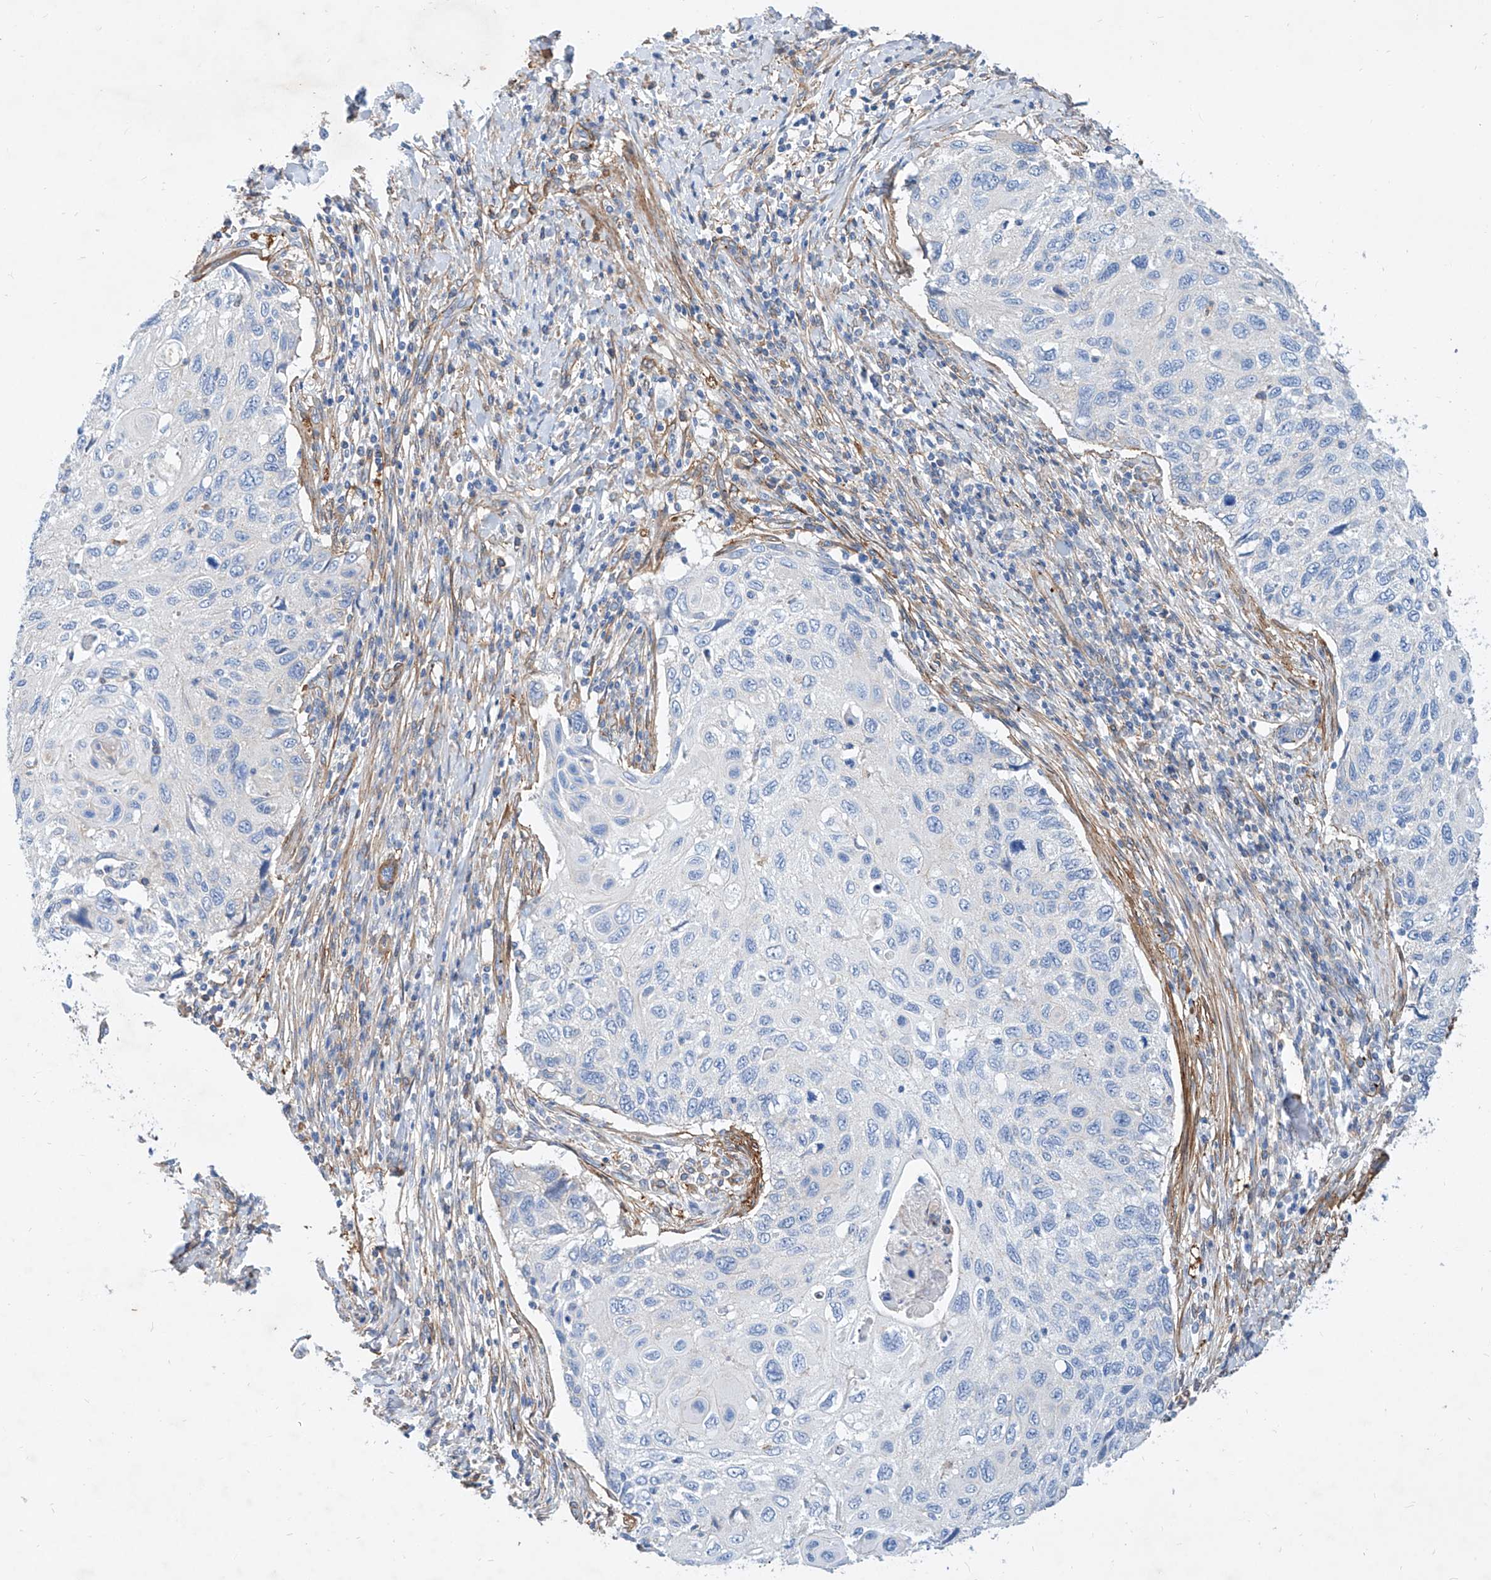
{"staining": {"intensity": "negative", "quantity": "none", "location": "none"}, "tissue": "cervical cancer", "cell_type": "Tumor cells", "image_type": "cancer", "snomed": [{"axis": "morphology", "description": "Squamous cell carcinoma, NOS"}, {"axis": "topography", "description": "Cervix"}], "caption": "The photomicrograph shows no staining of tumor cells in cervical cancer (squamous cell carcinoma).", "gene": "TAS2R60", "patient": {"sex": "female", "age": 70}}